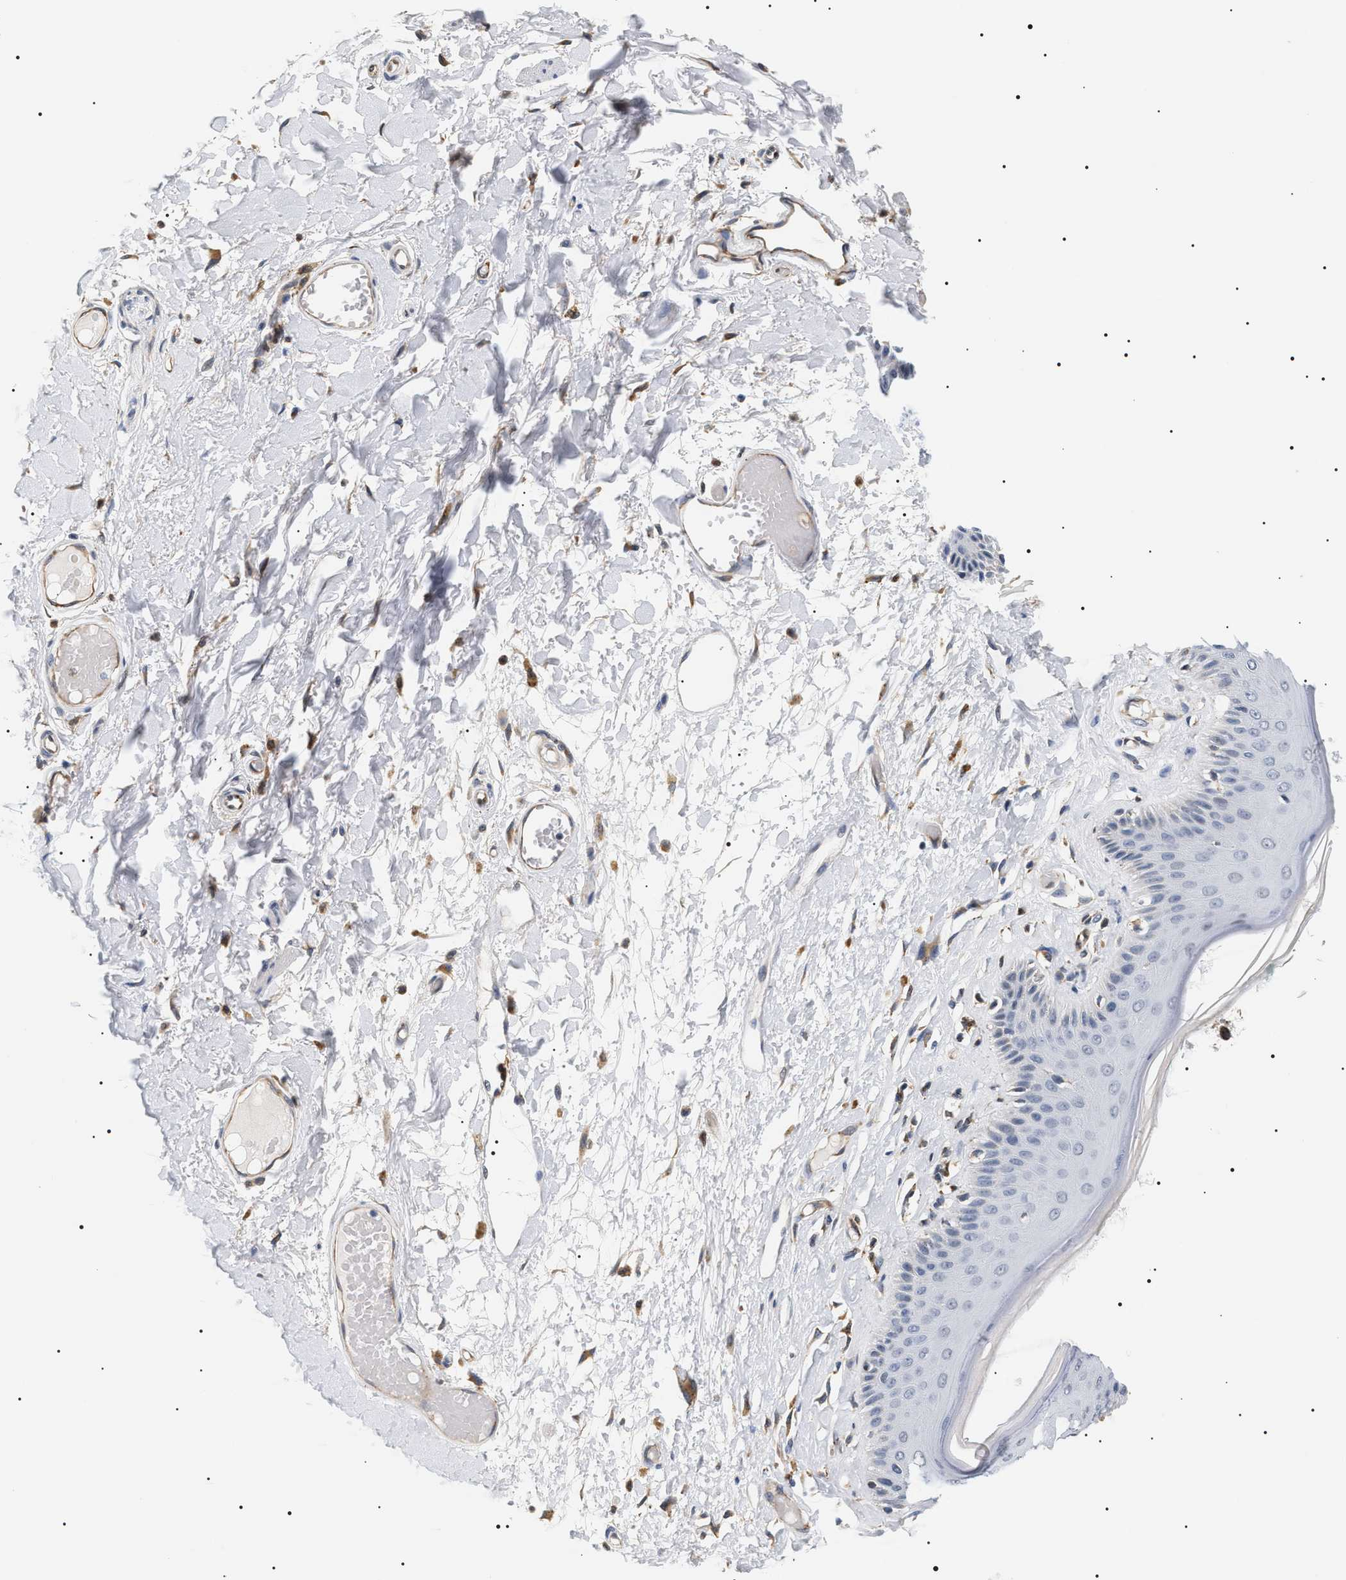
{"staining": {"intensity": "weak", "quantity": "<25%", "location": "cytoplasmic/membranous"}, "tissue": "skin", "cell_type": "Epidermal cells", "image_type": "normal", "snomed": [{"axis": "morphology", "description": "Normal tissue, NOS"}, {"axis": "topography", "description": "Vulva"}], "caption": "High magnification brightfield microscopy of normal skin stained with DAB (3,3'-diaminobenzidine) (brown) and counterstained with hematoxylin (blue): epidermal cells show no significant positivity. (Stains: DAB IHC with hematoxylin counter stain, Microscopy: brightfield microscopy at high magnification).", "gene": "HSD17B11", "patient": {"sex": "female", "age": 73}}